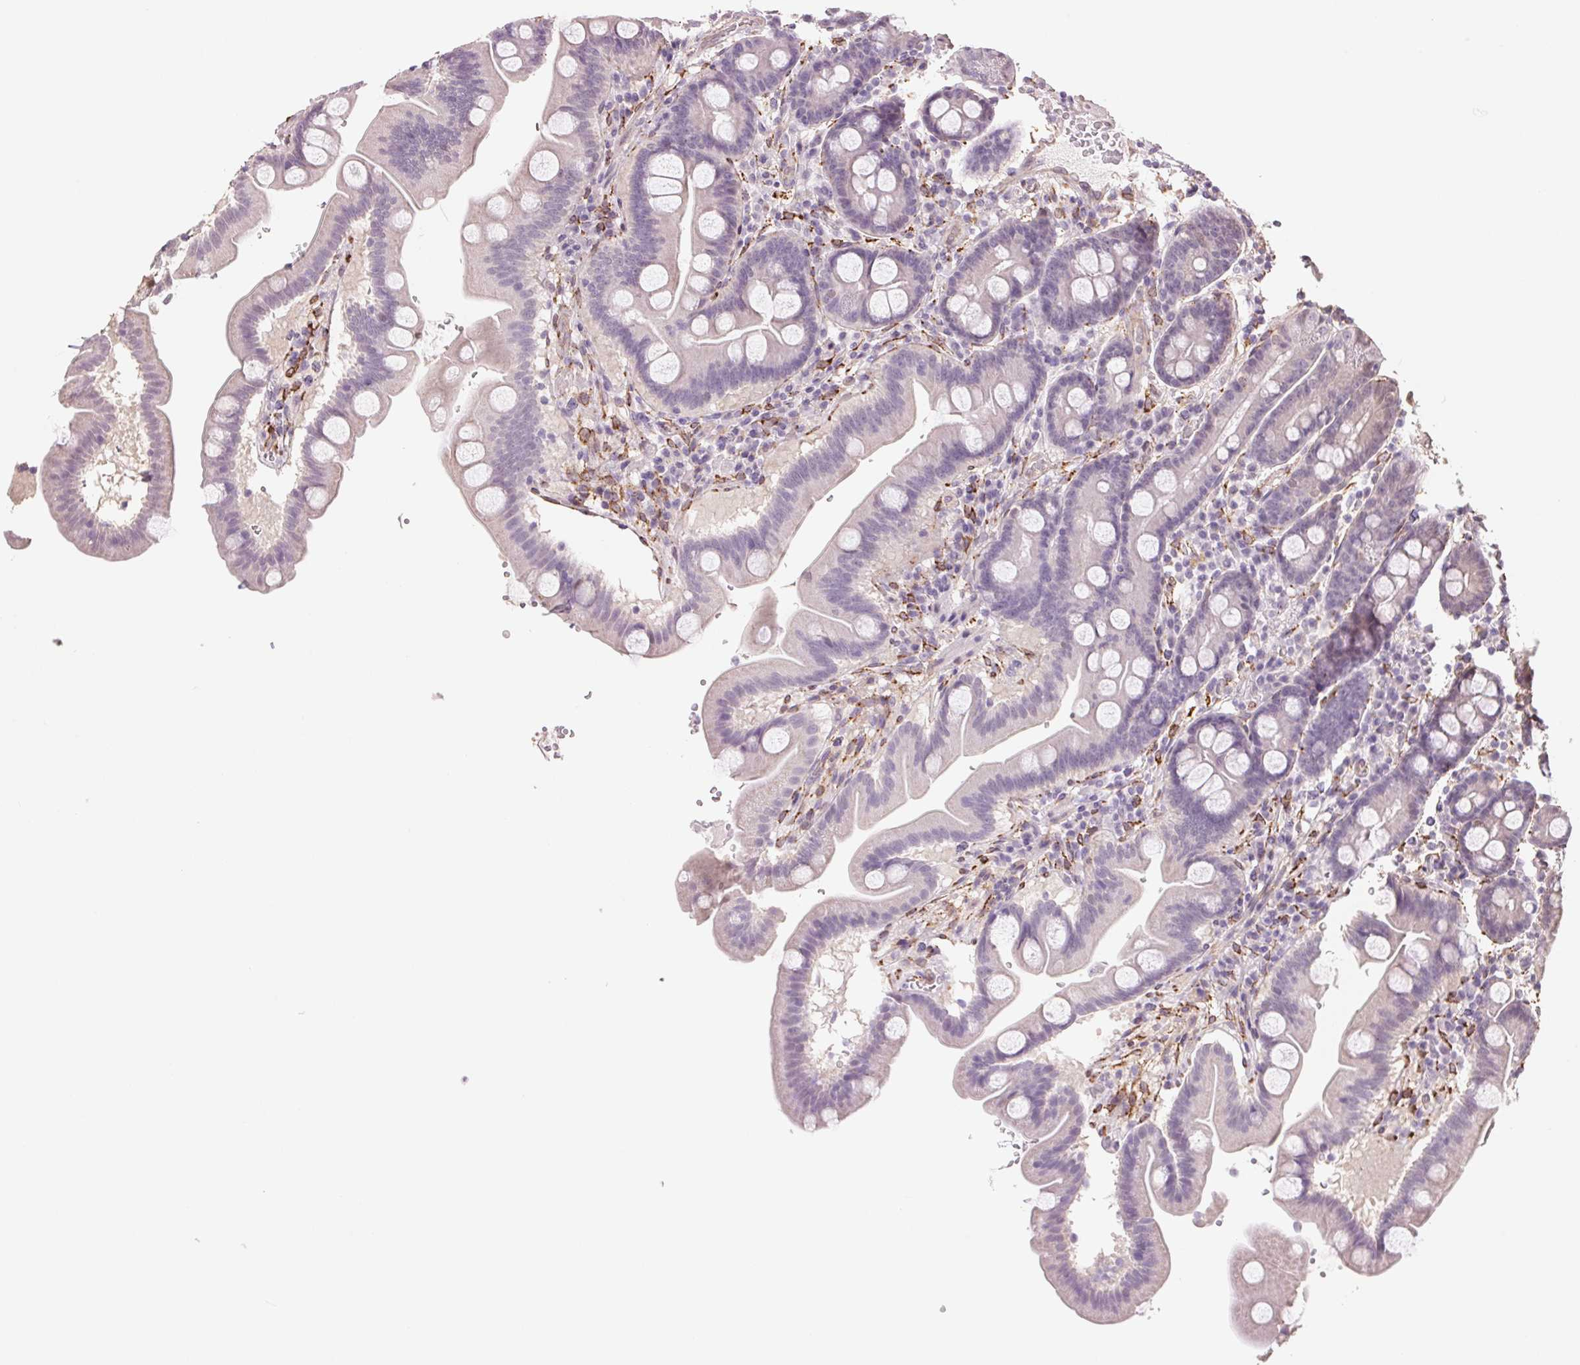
{"staining": {"intensity": "negative", "quantity": "none", "location": "none"}, "tissue": "duodenum", "cell_type": "Glandular cells", "image_type": "normal", "snomed": [{"axis": "morphology", "description": "Normal tissue, NOS"}, {"axis": "topography", "description": "Duodenum"}], "caption": "IHC photomicrograph of normal human duodenum stained for a protein (brown), which exhibits no positivity in glandular cells. The staining was performed using DAB to visualize the protein expression in brown, while the nuclei were stained in blue with hematoxylin (Magnification: 20x).", "gene": "FKBP10", "patient": {"sex": "male", "age": 59}}